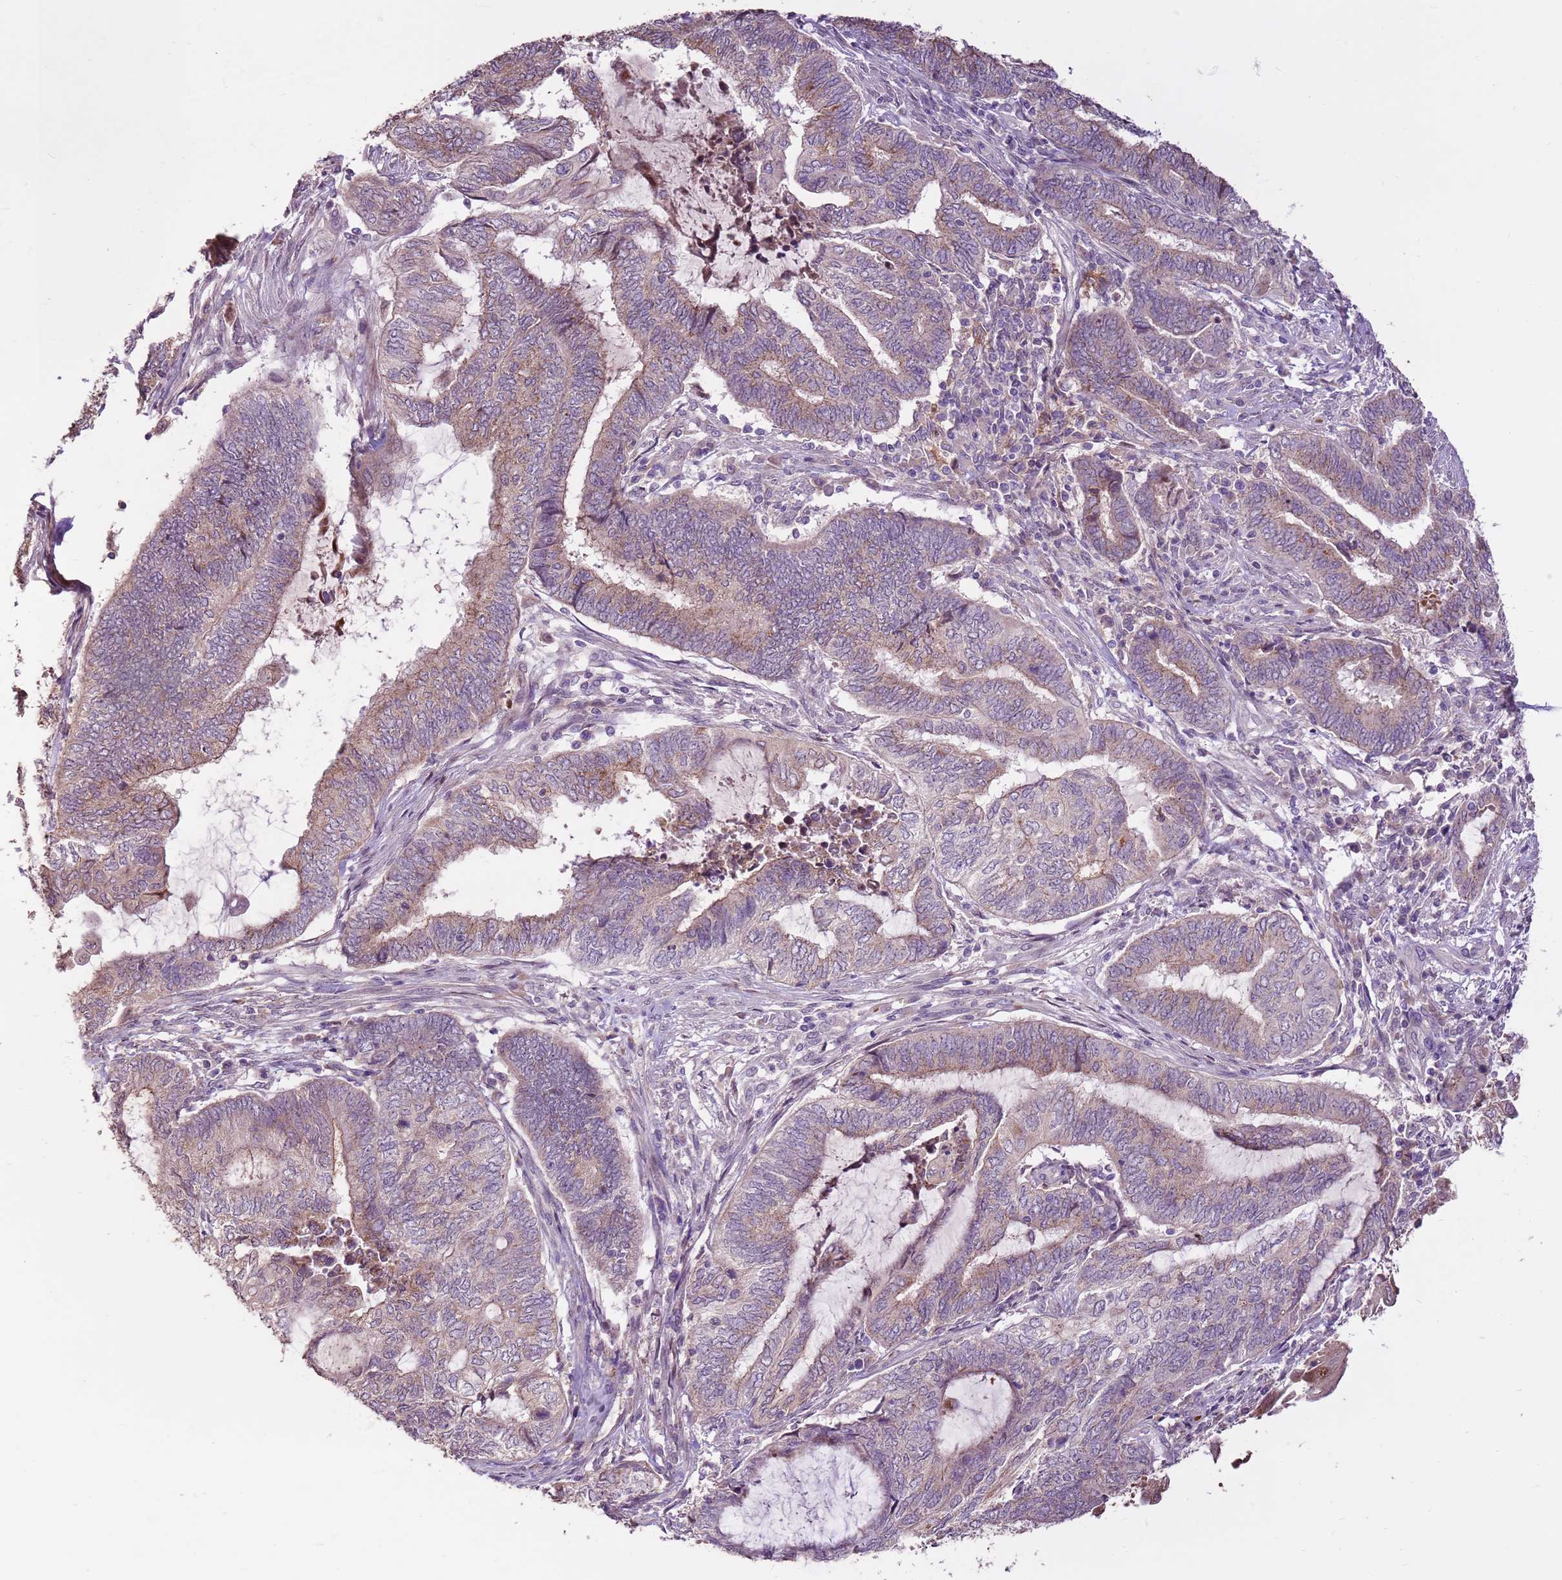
{"staining": {"intensity": "weak", "quantity": ">75%", "location": "cytoplasmic/membranous"}, "tissue": "endometrial cancer", "cell_type": "Tumor cells", "image_type": "cancer", "snomed": [{"axis": "morphology", "description": "Adenocarcinoma, NOS"}, {"axis": "topography", "description": "Uterus"}, {"axis": "topography", "description": "Endometrium"}], "caption": "Adenocarcinoma (endometrial) tissue demonstrates weak cytoplasmic/membranous positivity in approximately >75% of tumor cells", "gene": "LGI4", "patient": {"sex": "female", "age": 70}}